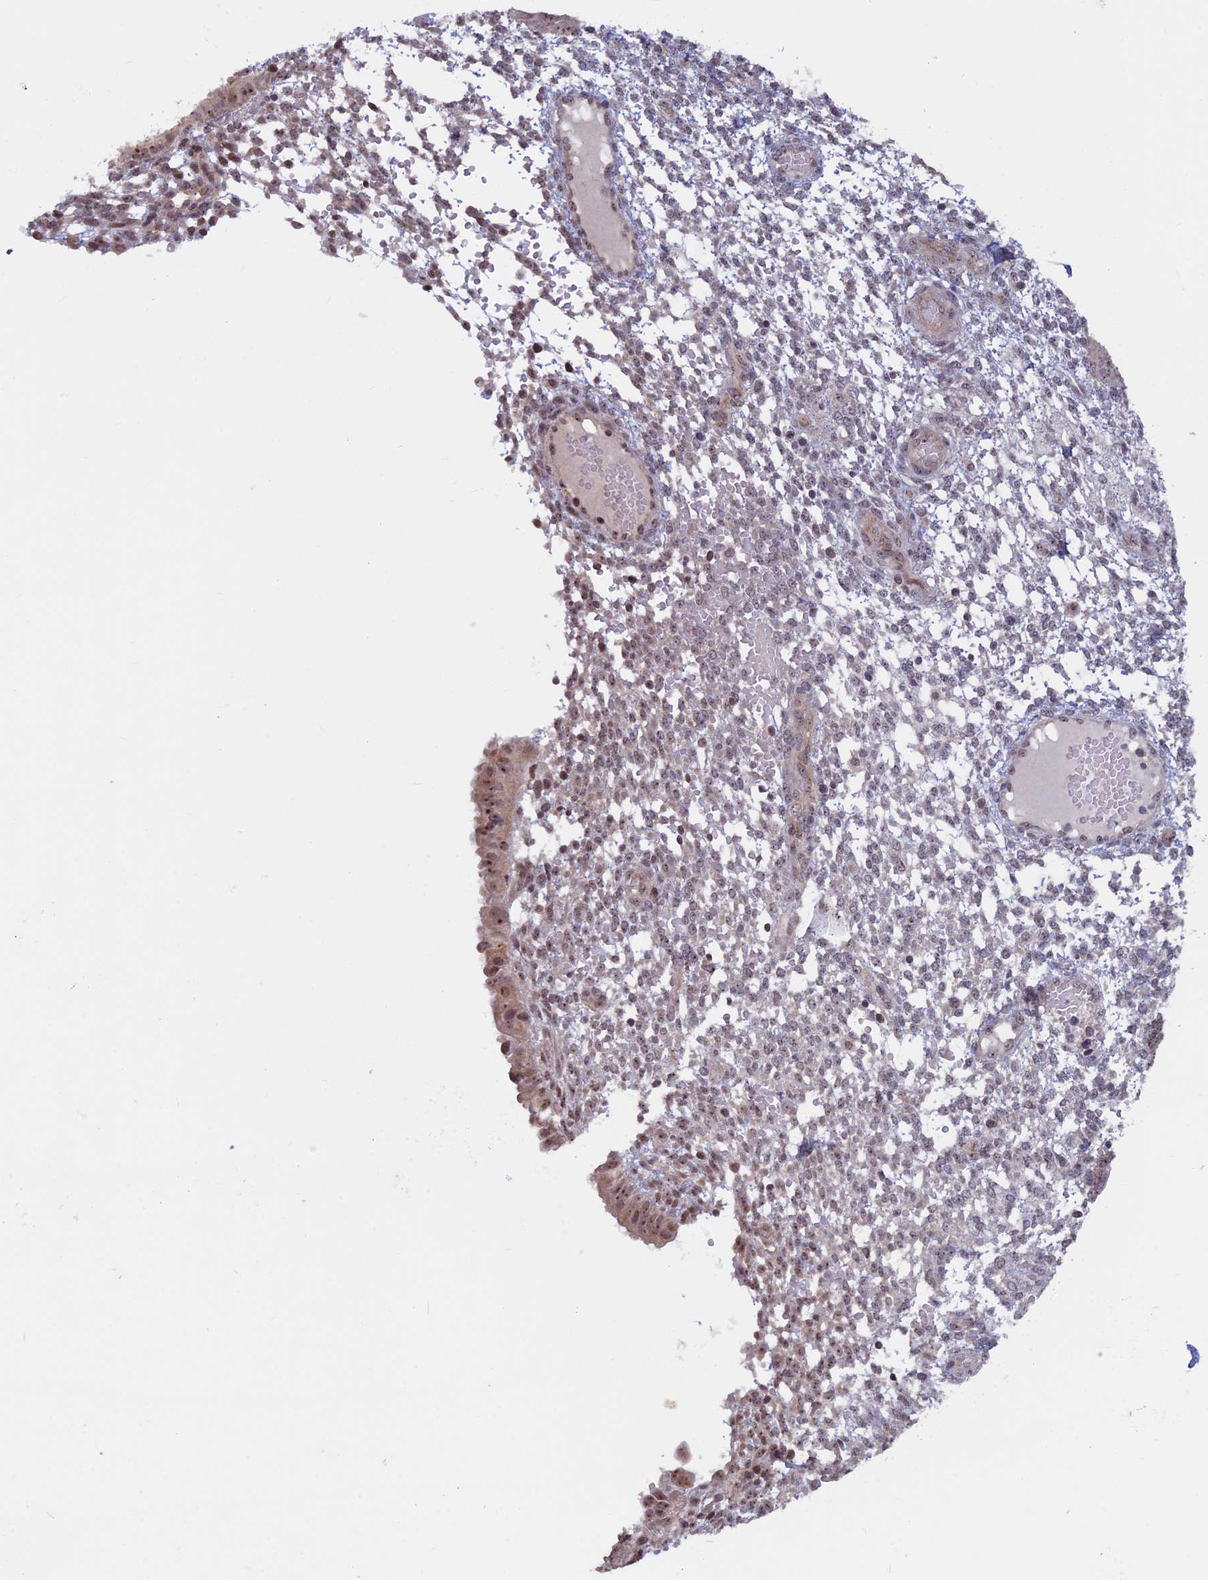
{"staining": {"intensity": "moderate", "quantity": "<25%", "location": "nuclear"}, "tissue": "endometrium", "cell_type": "Cells in endometrial stroma", "image_type": "normal", "snomed": [{"axis": "morphology", "description": "Normal tissue, NOS"}, {"axis": "topography", "description": "Endometrium"}], "caption": "Endometrium stained for a protein shows moderate nuclear positivity in cells in endometrial stroma. The staining is performed using DAB (3,3'-diaminobenzidine) brown chromogen to label protein expression. The nuclei are counter-stained blue using hematoxylin.", "gene": "SPIRE1", "patient": {"sex": "female", "age": 49}}